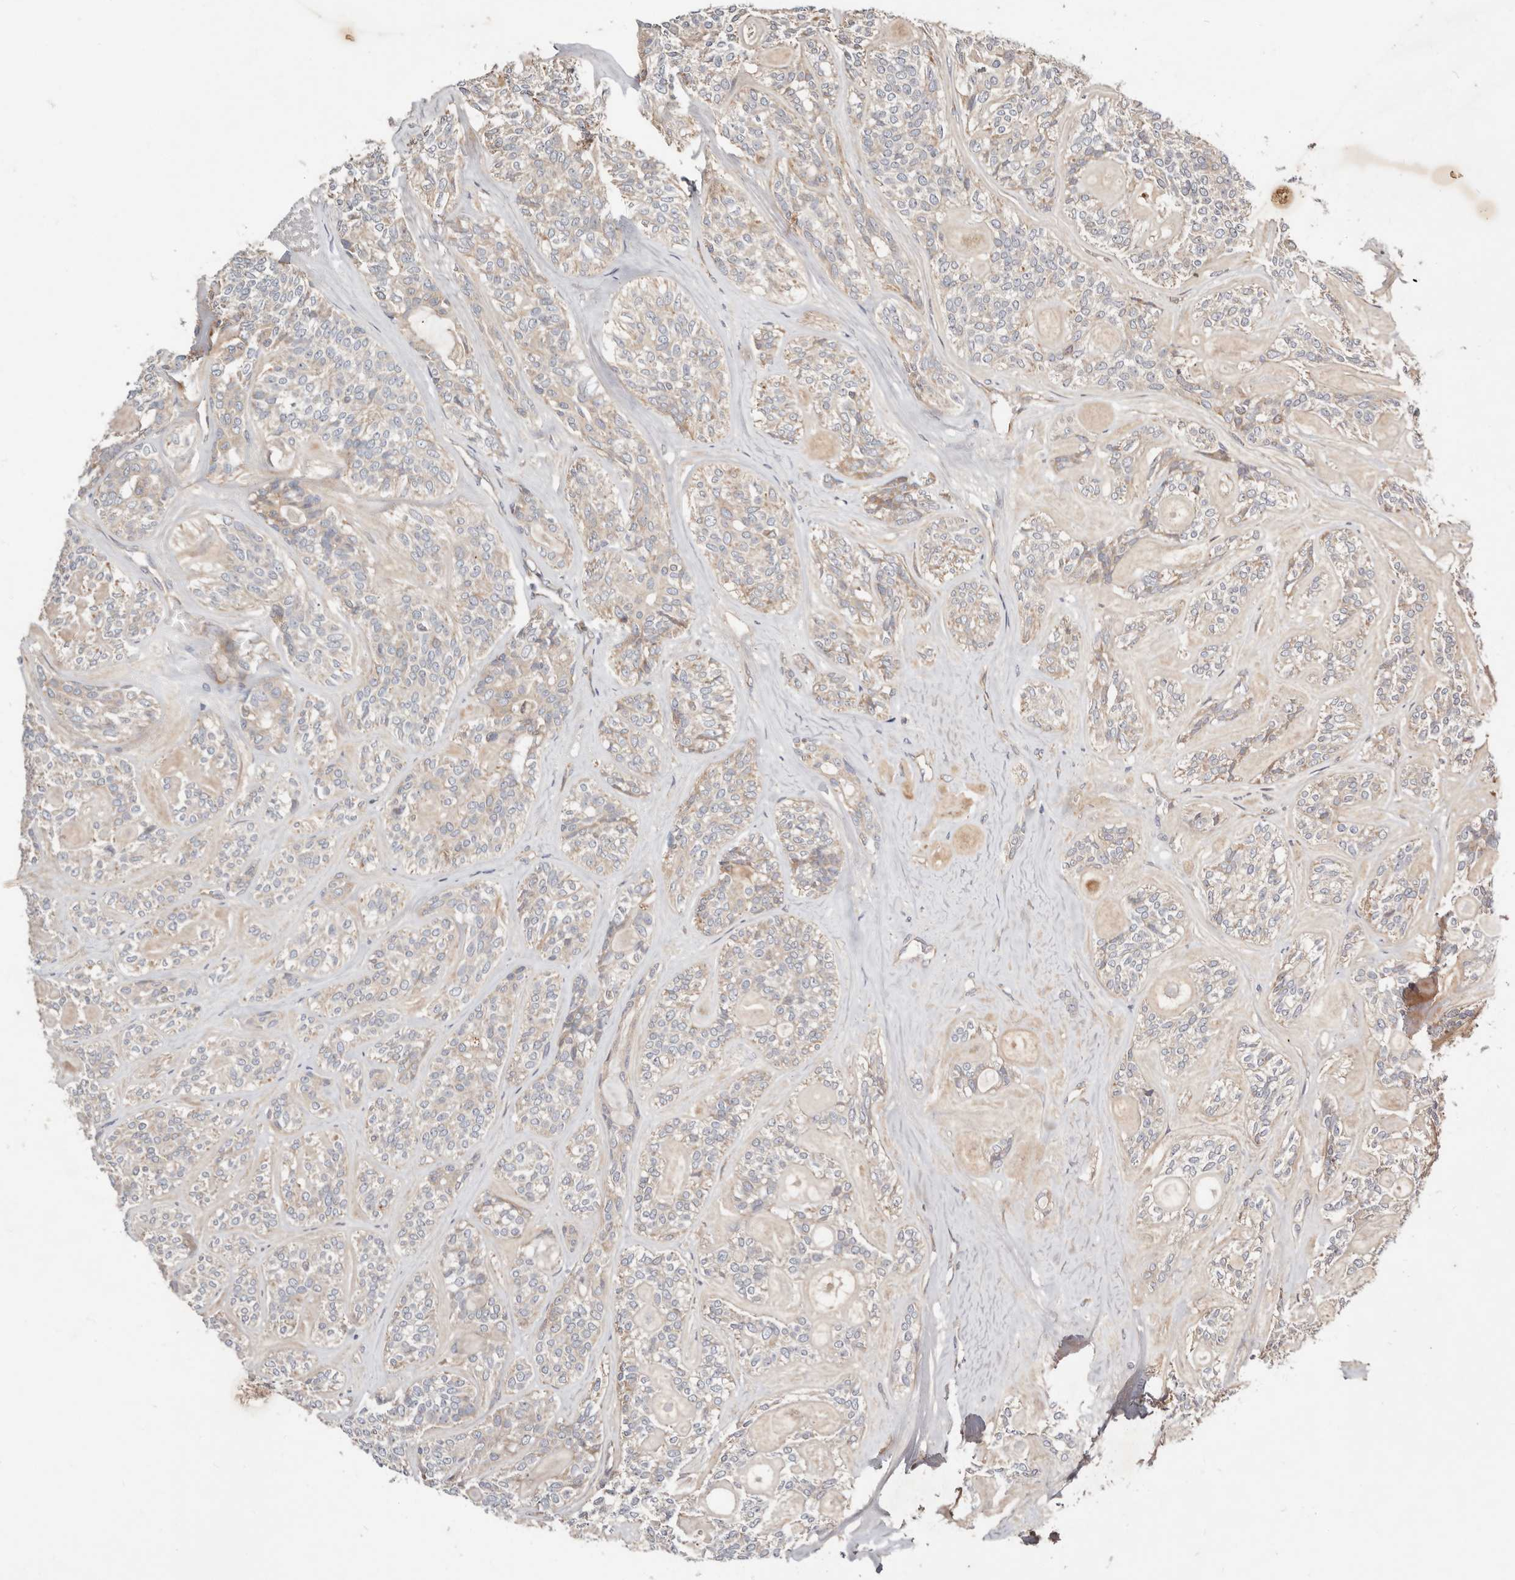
{"staining": {"intensity": "negative", "quantity": "none", "location": "none"}, "tissue": "head and neck cancer", "cell_type": "Tumor cells", "image_type": "cancer", "snomed": [{"axis": "morphology", "description": "Adenocarcinoma, NOS"}, {"axis": "topography", "description": "Head-Neck"}], "caption": "Immunohistochemical staining of human head and neck cancer (adenocarcinoma) shows no significant expression in tumor cells.", "gene": "MACF1", "patient": {"sex": "male", "age": 66}}